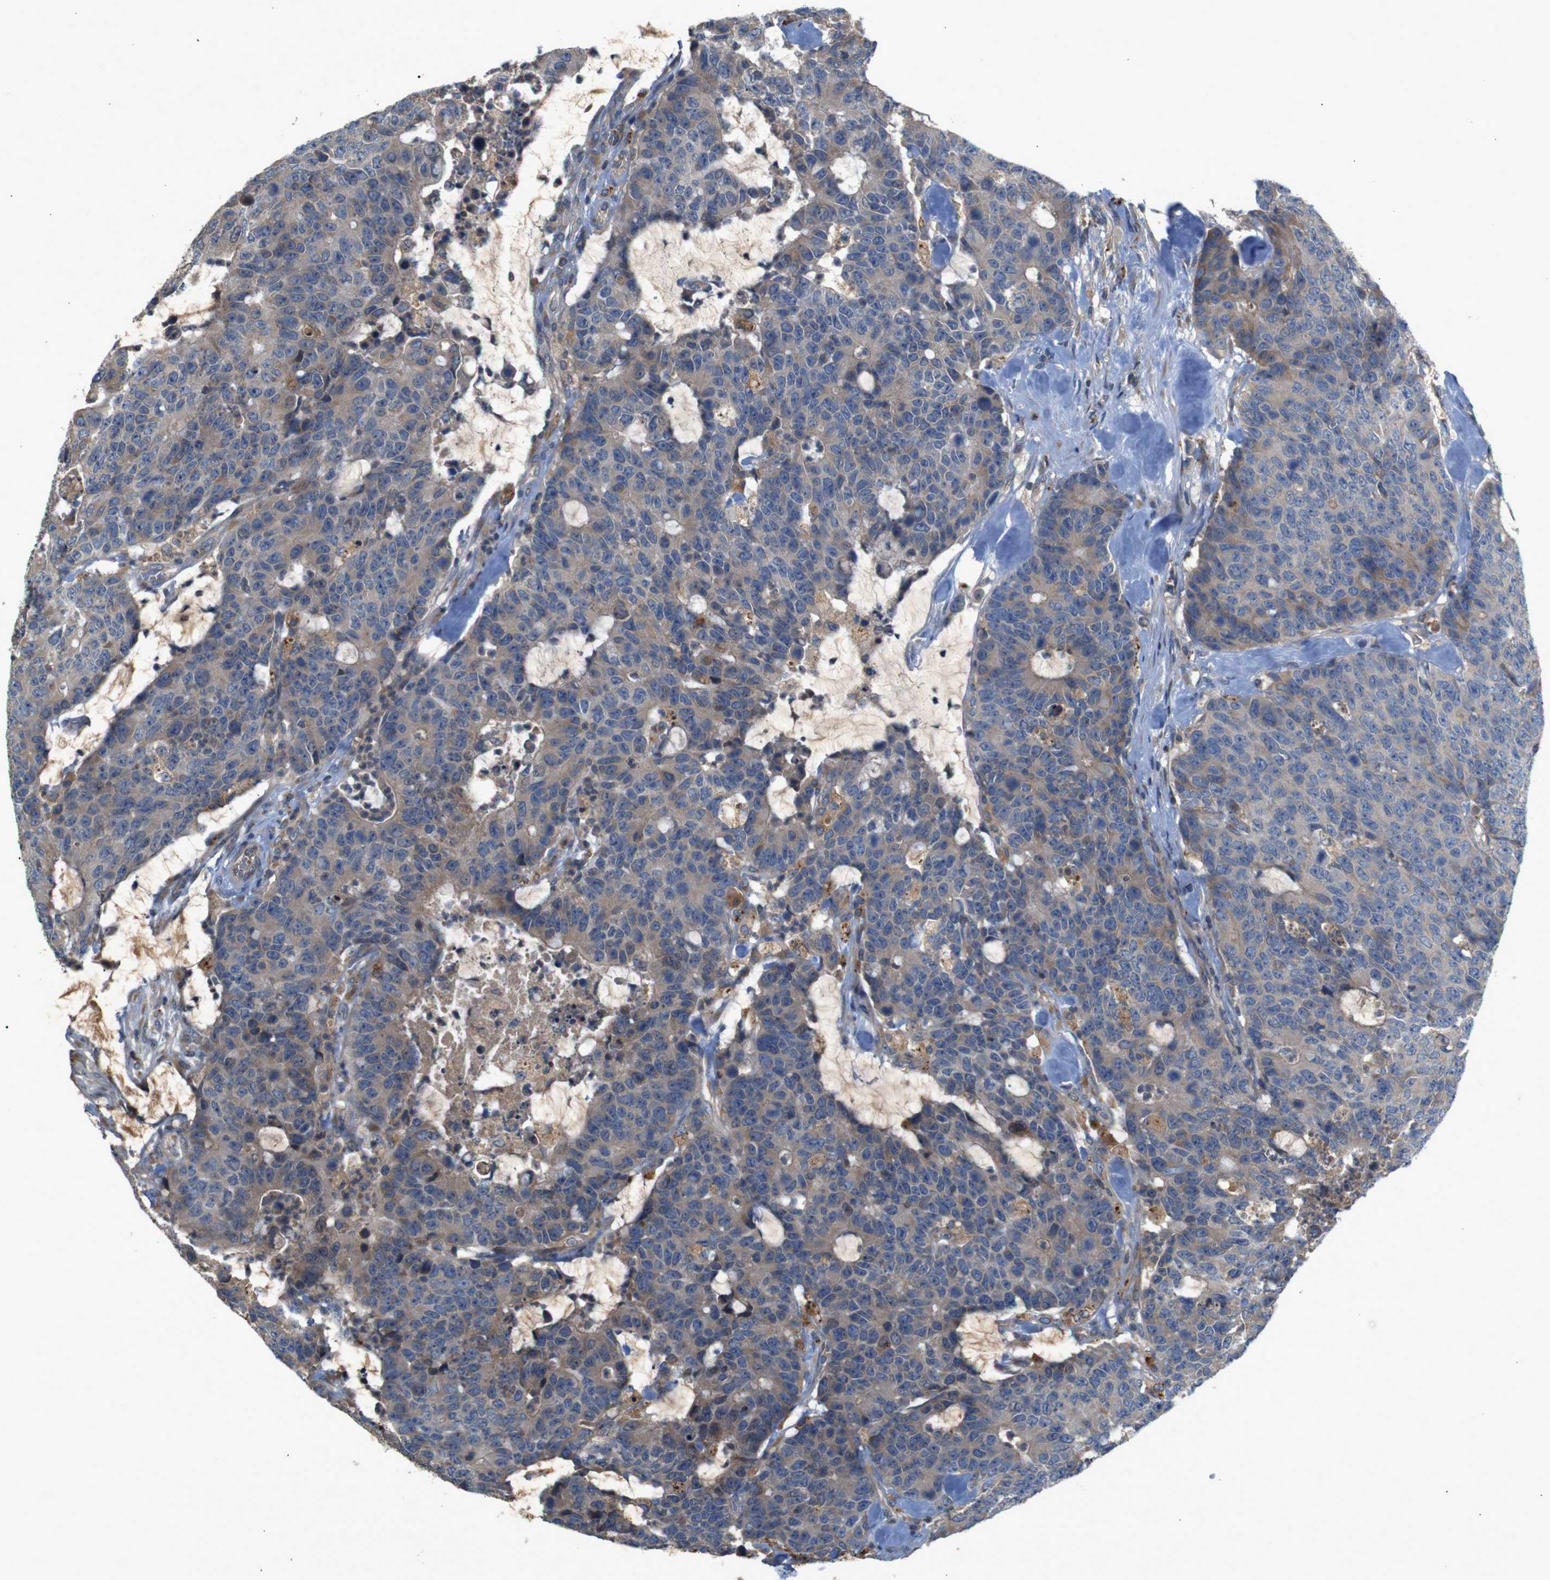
{"staining": {"intensity": "weak", "quantity": ">75%", "location": "cytoplasmic/membranous"}, "tissue": "colorectal cancer", "cell_type": "Tumor cells", "image_type": "cancer", "snomed": [{"axis": "morphology", "description": "Adenocarcinoma, NOS"}, {"axis": "topography", "description": "Colon"}], "caption": "Colorectal cancer (adenocarcinoma) stained with DAB (3,3'-diaminobenzidine) IHC exhibits low levels of weak cytoplasmic/membranous expression in about >75% of tumor cells. (DAB IHC with brightfield microscopy, high magnification).", "gene": "PTPN1", "patient": {"sex": "female", "age": 86}}